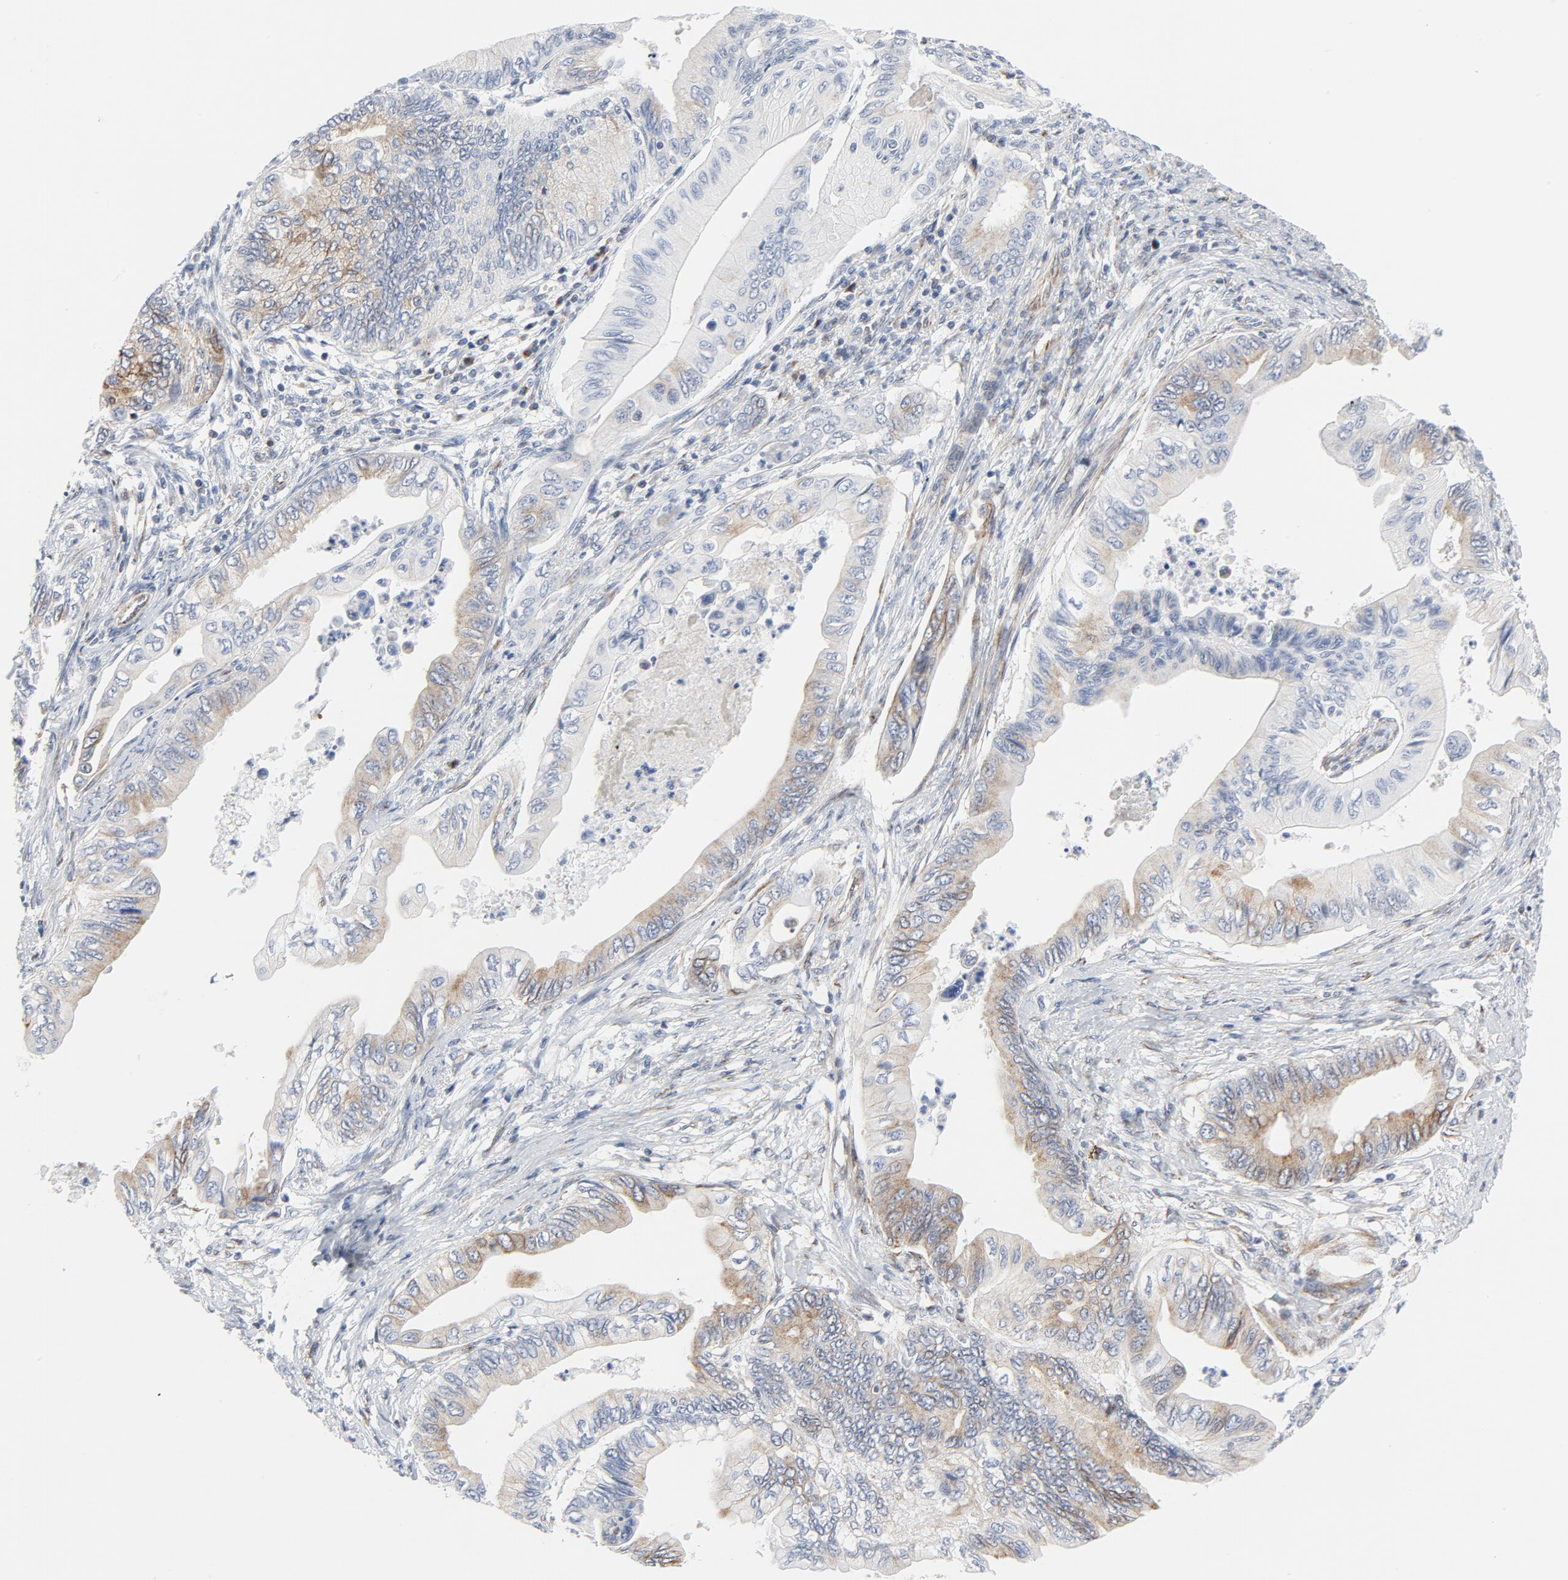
{"staining": {"intensity": "moderate", "quantity": "25%-75%", "location": "cytoplasmic/membranous"}, "tissue": "pancreatic cancer", "cell_type": "Tumor cells", "image_type": "cancer", "snomed": [{"axis": "morphology", "description": "Adenocarcinoma, NOS"}, {"axis": "topography", "description": "Pancreas"}], "caption": "A micrograph of pancreatic adenocarcinoma stained for a protein shows moderate cytoplasmic/membranous brown staining in tumor cells.", "gene": "TUBB1", "patient": {"sex": "female", "age": 66}}